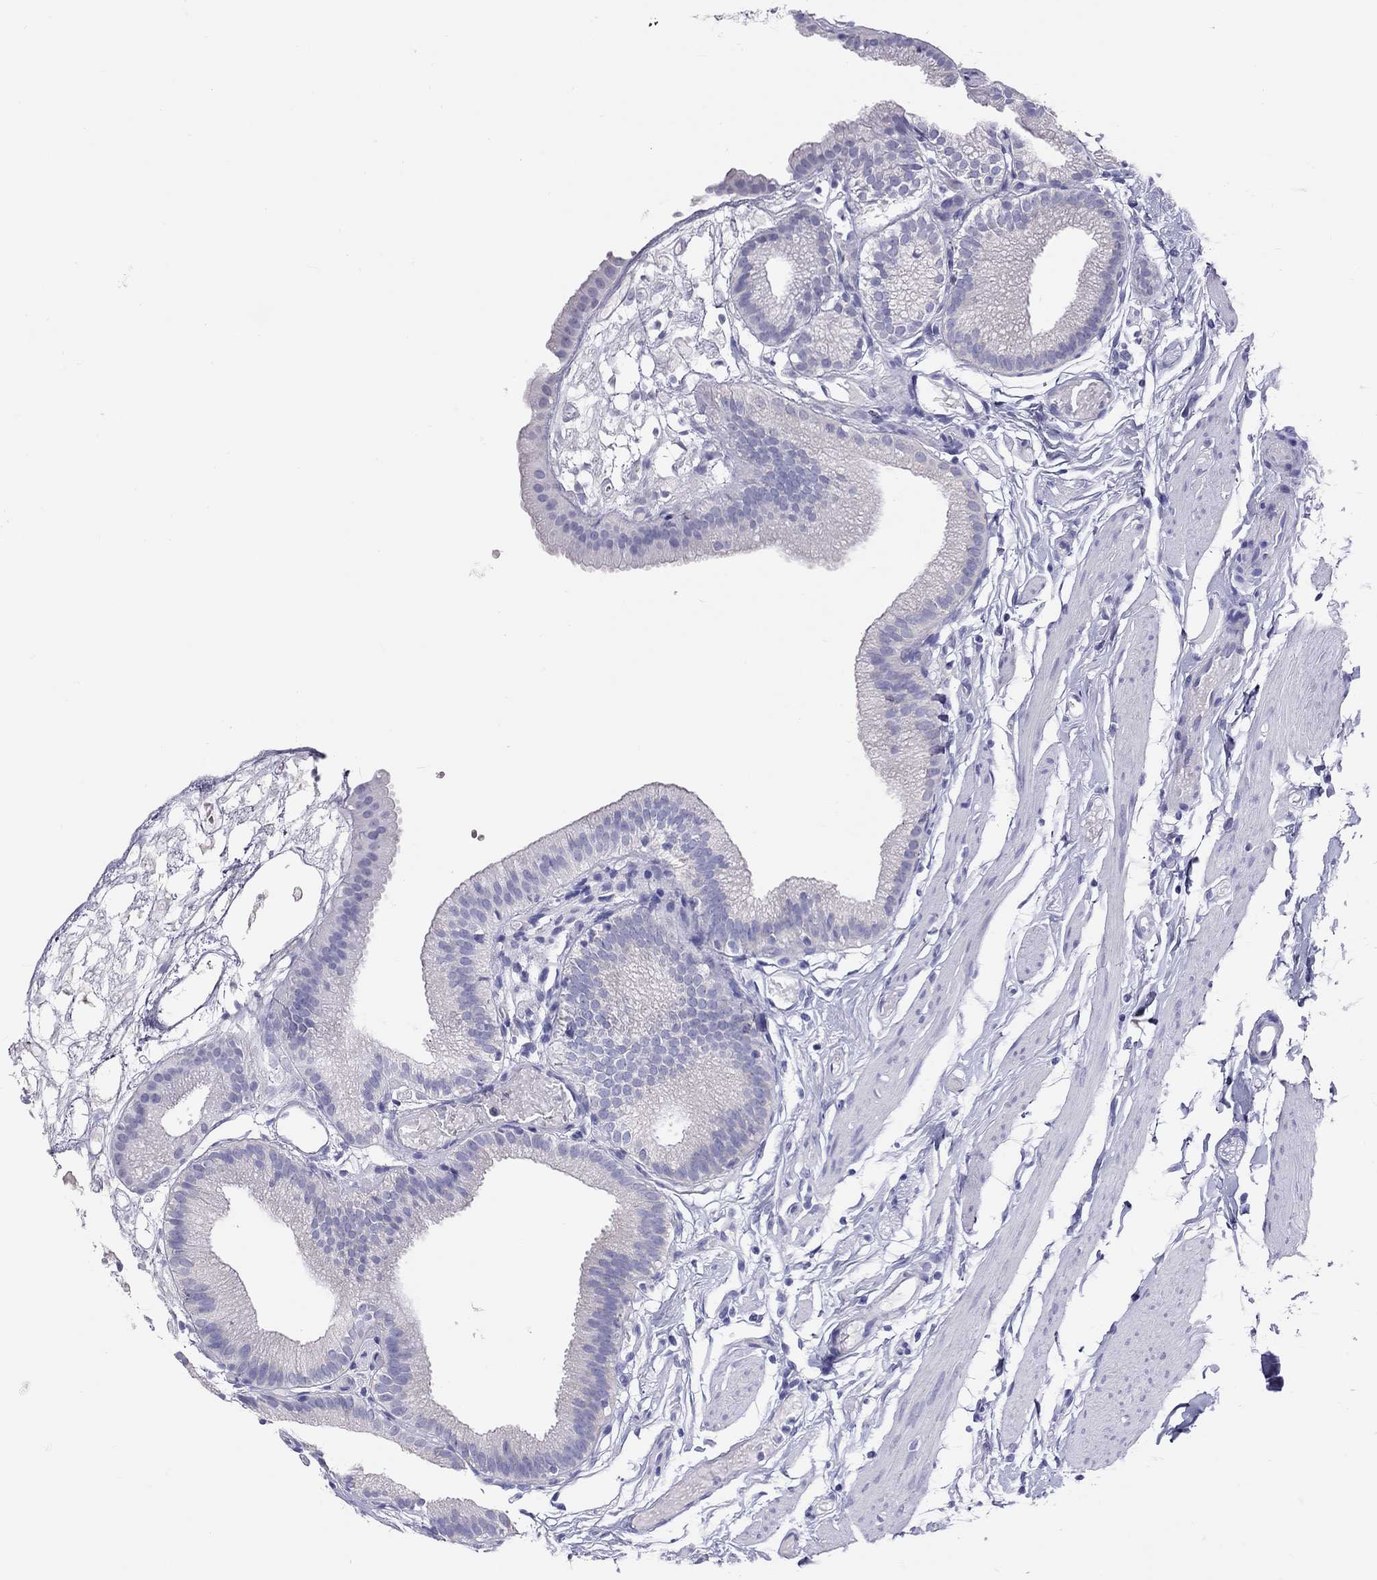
{"staining": {"intensity": "negative", "quantity": "none", "location": "none"}, "tissue": "gallbladder", "cell_type": "Glandular cells", "image_type": "normal", "snomed": [{"axis": "morphology", "description": "Normal tissue, NOS"}, {"axis": "topography", "description": "Gallbladder"}], "caption": "Glandular cells are negative for protein expression in benign human gallbladder. (DAB immunohistochemistry (IHC), high magnification).", "gene": "PSMB11", "patient": {"sex": "female", "age": 45}}